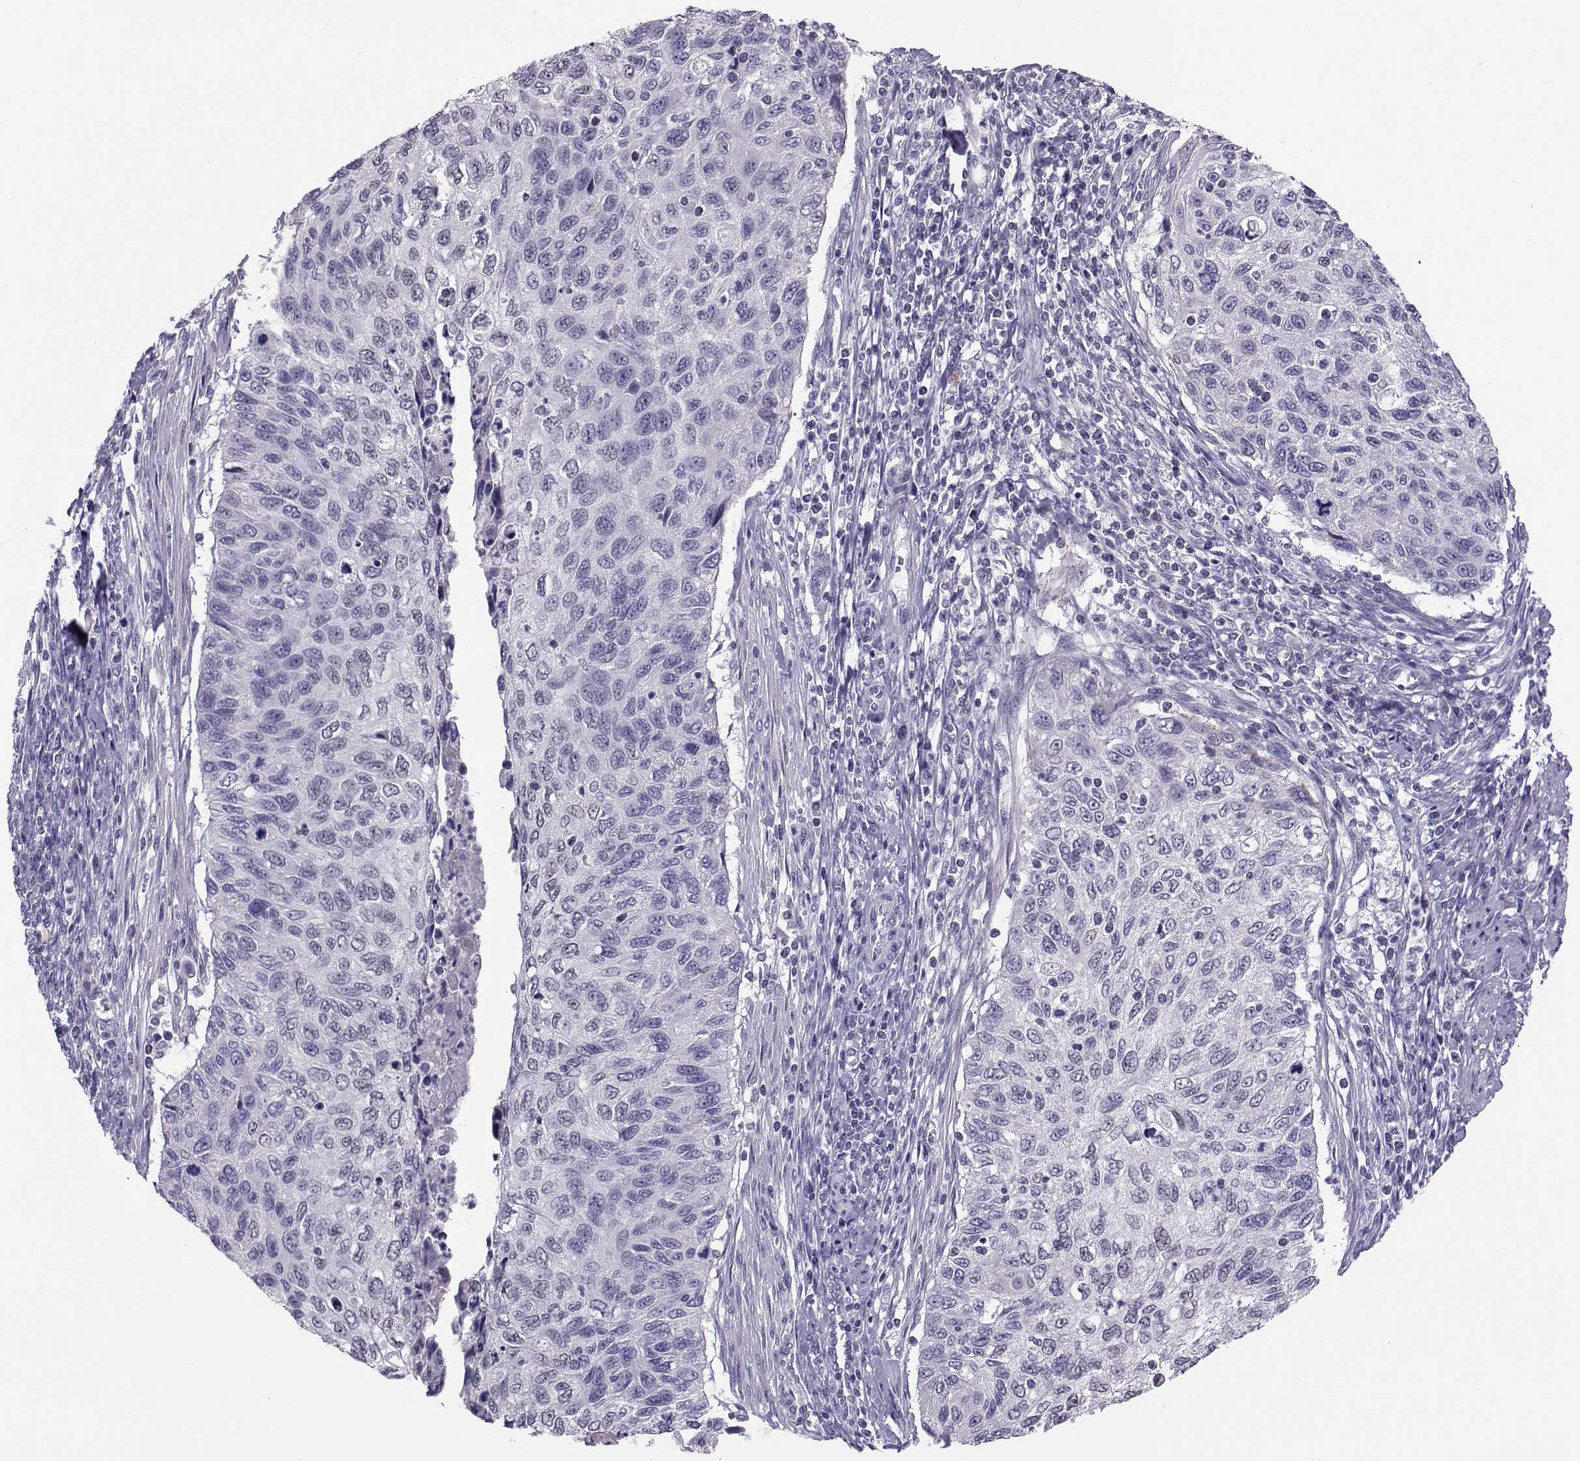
{"staining": {"intensity": "negative", "quantity": "none", "location": "none"}, "tissue": "cervical cancer", "cell_type": "Tumor cells", "image_type": "cancer", "snomed": [{"axis": "morphology", "description": "Squamous cell carcinoma, NOS"}, {"axis": "topography", "description": "Cervix"}], "caption": "Tumor cells show no significant expression in cervical squamous cell carcinoma.", "gene": "DNAAF1", "patient": {"sex": "female", "age": 70}}